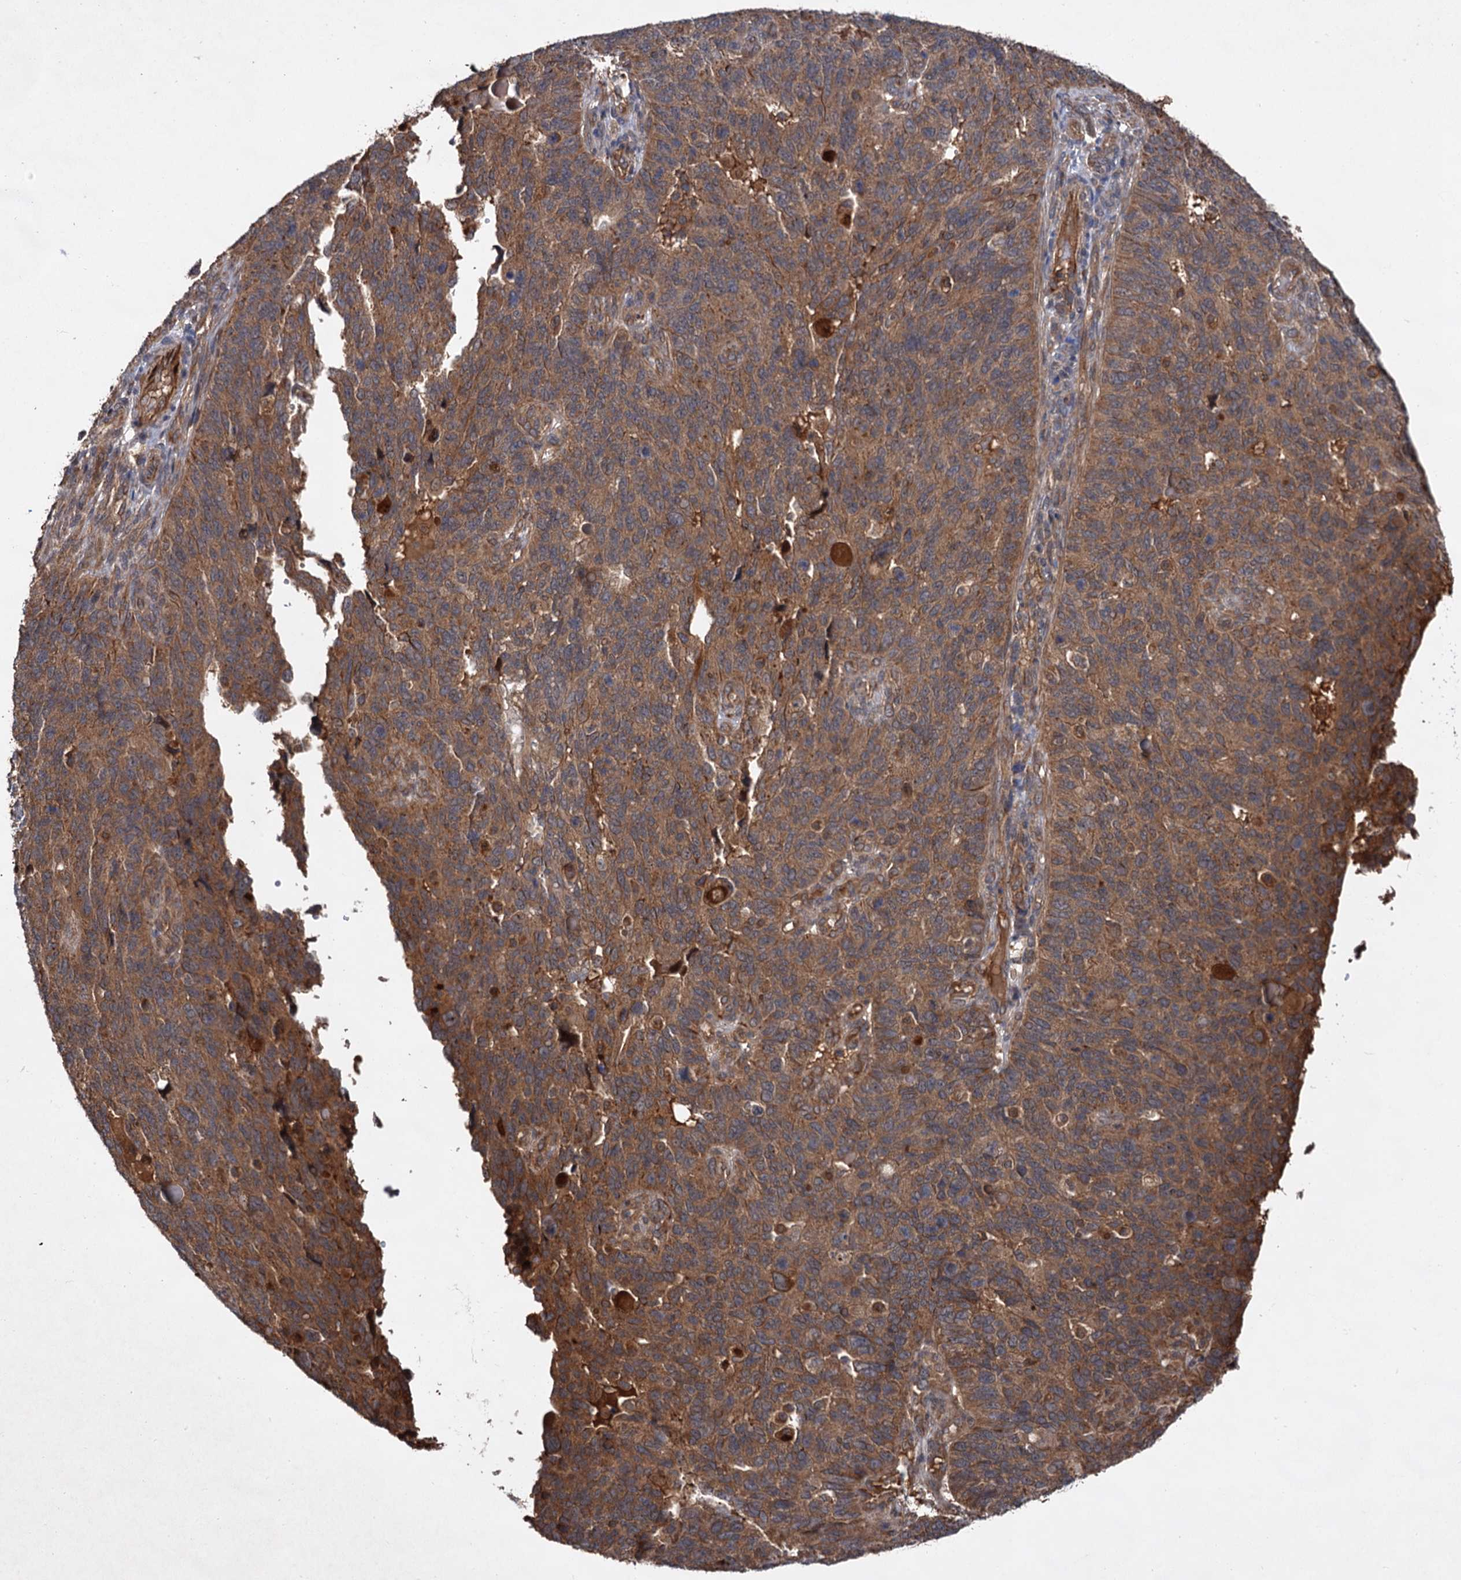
{"staining": {"intensity": "moderate", "quantity": ">75%", "location": "cytoplasmic/membranous"}, "tissue": "endometrial cancer", "cell_type": "Tumor cells", "image_type": "cancer", "snomed": [{"axis": "morphology", "description": "Adenocarcinoma, NOS"}, {"axis": "topography", "description": "Endometrium"}], "caption": "The immunohistochemical stain labels moderate cytoplasmic/membranous expression in tumor cells of endometrial adenocarcinoma tissue.", "gene": "TEX9", "patient": {"sex": "female", "age": 66}}